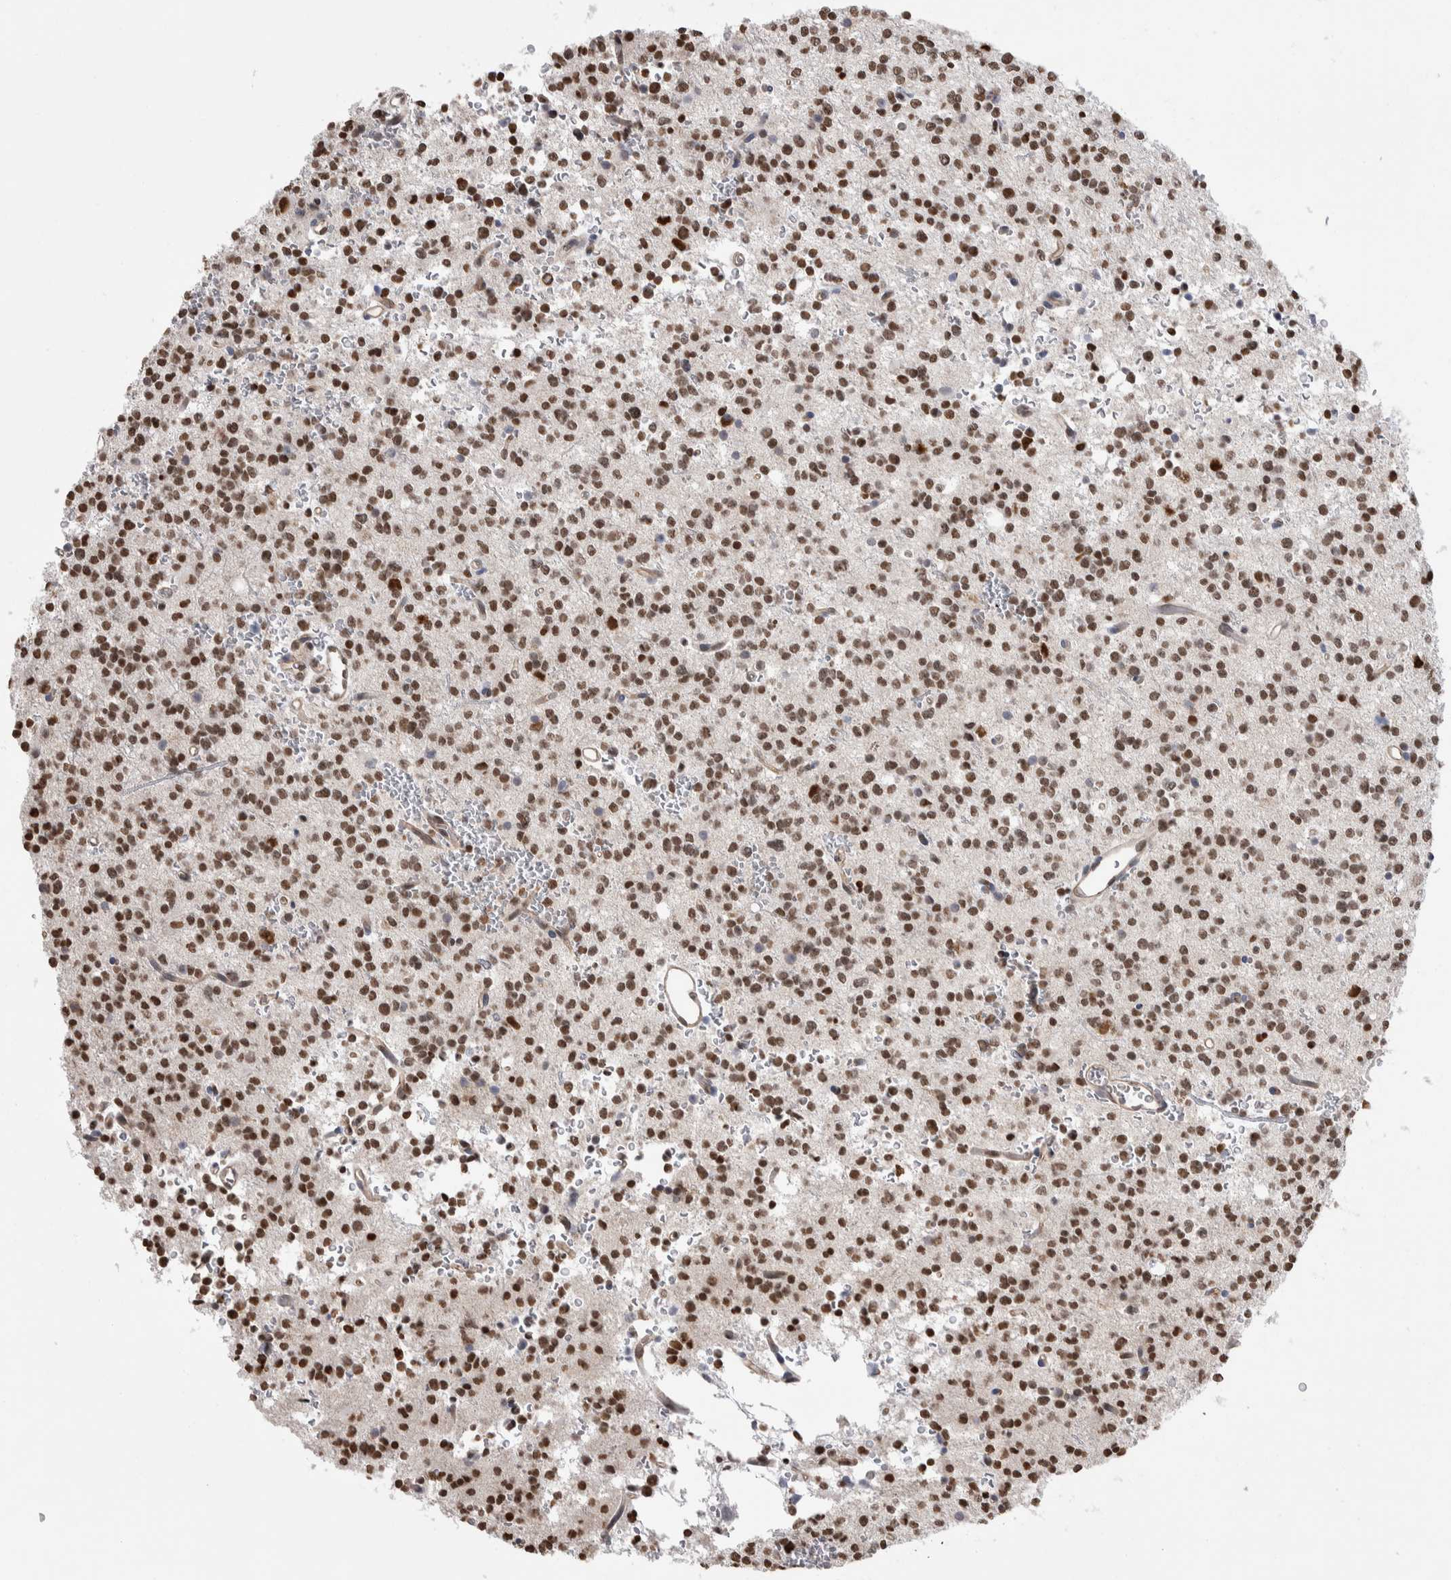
{"staining": {"intensity": "strong", "quantity": ">75%", "location": "nuclear"}, "tissue": "glioma", "cell_type": "Tumor cells", "image_type": "cancer", "snomed": [{"axis": "morphology", "description": "Glioma, malignant, High grade"}, {"axis": "topography", "description": "Brain"}], "caption": "DAB immunohistochemical staining of human glioma reveals strong nuclear protein positivity in approximately >75% of tumor cells. (DAB (3,3'-diaminobenzidine) IHC, brown staining for protein, blue staining for nuclei).", "gene": "ZBTB49", "patient": {"sex": "female", "age": 62}}